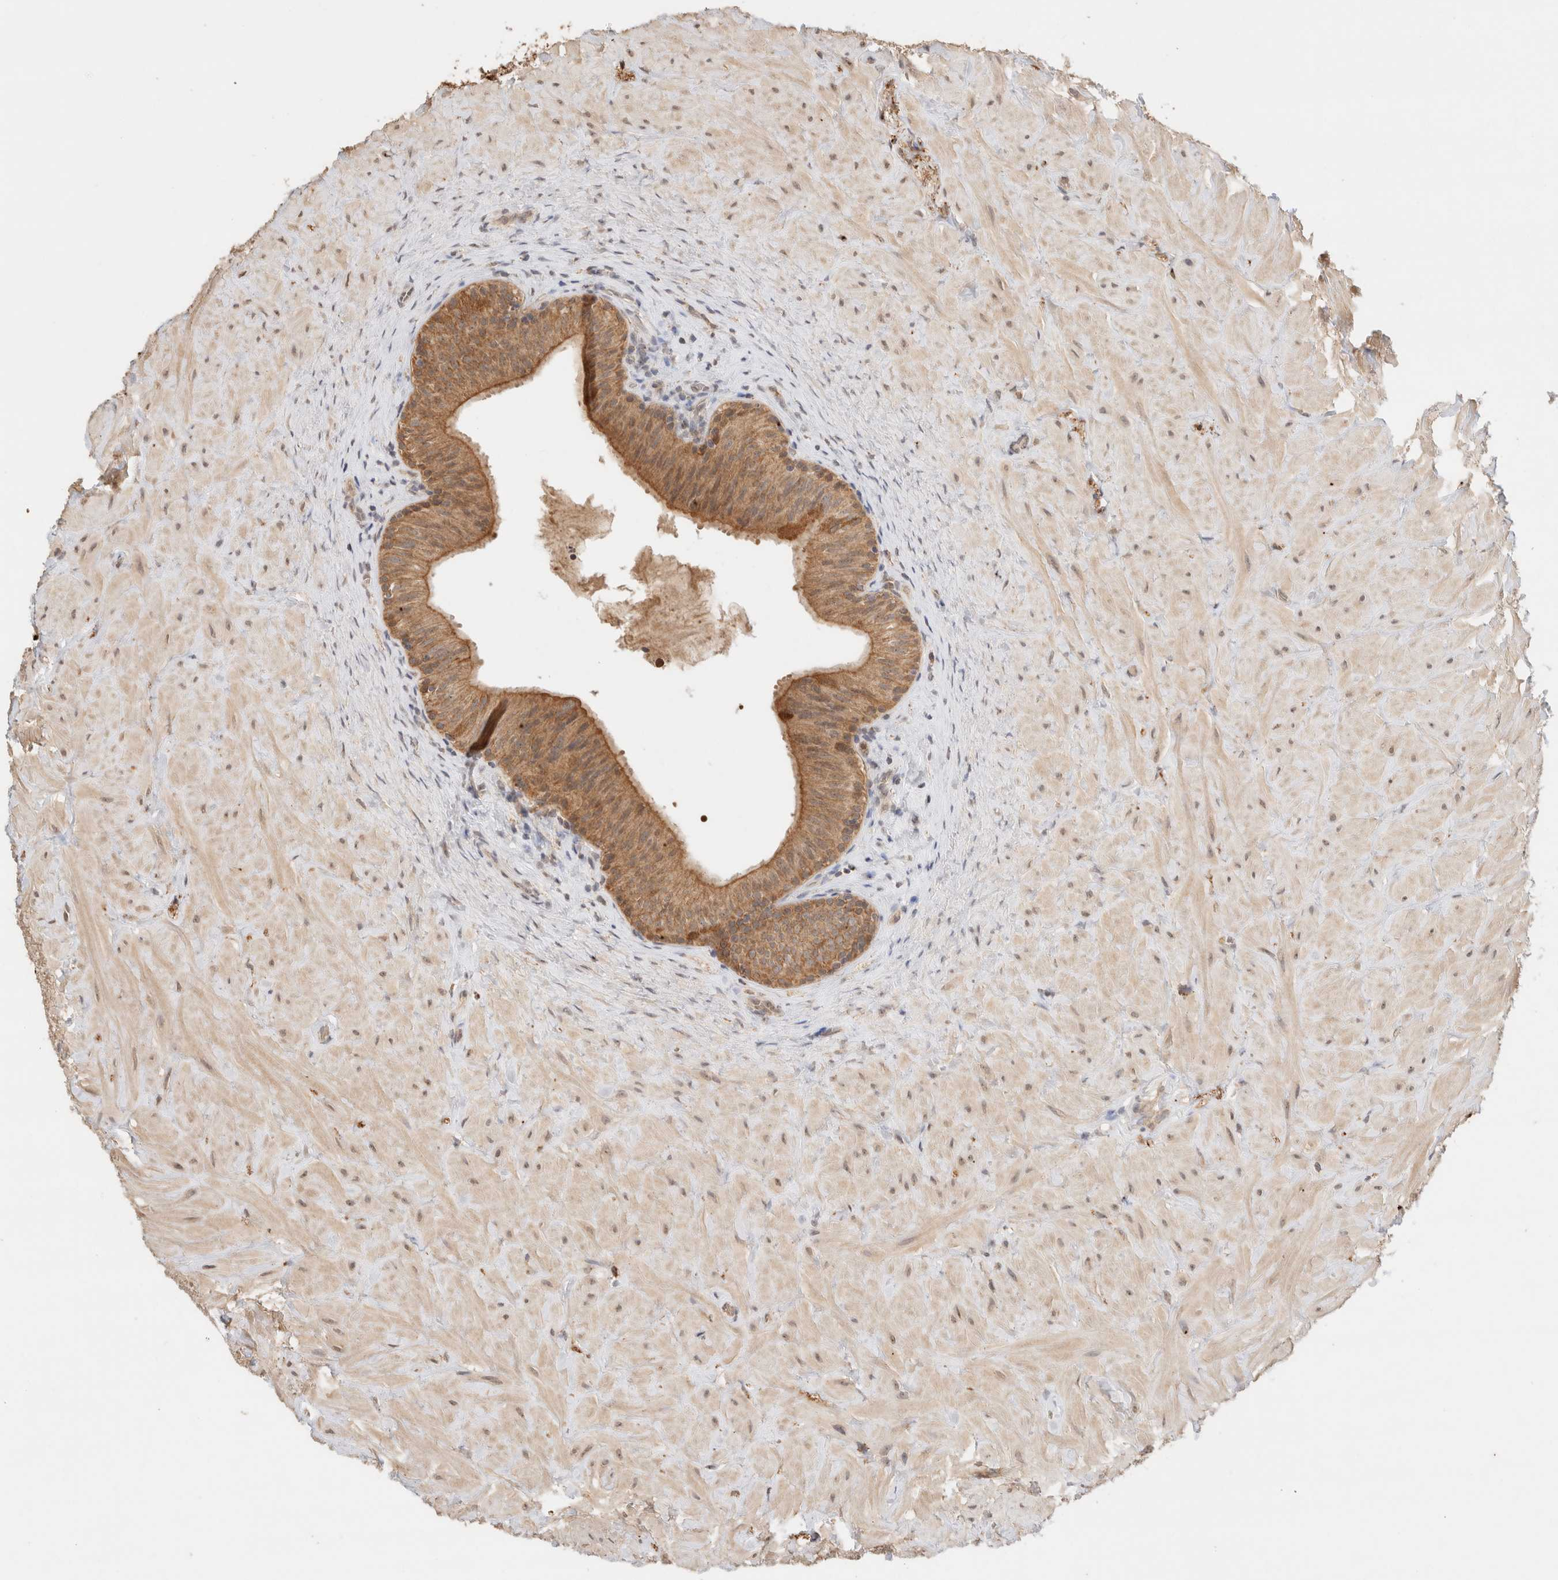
{"staining": {"intensity": "moderate", "quantity": ">75%", "location": "cytoplasmic/membranous"}, "tissue": "epididymis", "cell_type": "Glandular cells", "image_type": "normal", "snomed": [{"axis": "morphology", "description": "Normal tissue, NOS"}, {"axis": "topography", "description": "Soft tissue"}, {"axis": "topography", "description": "Epididymis"}], "caption": "Protein staining displays moderate cytoplasmic/membranous positivity in about >75% of glandular cells in benign epididymis.", "gene": "CA13", "patient": {"sex": "male", "age": 26}}